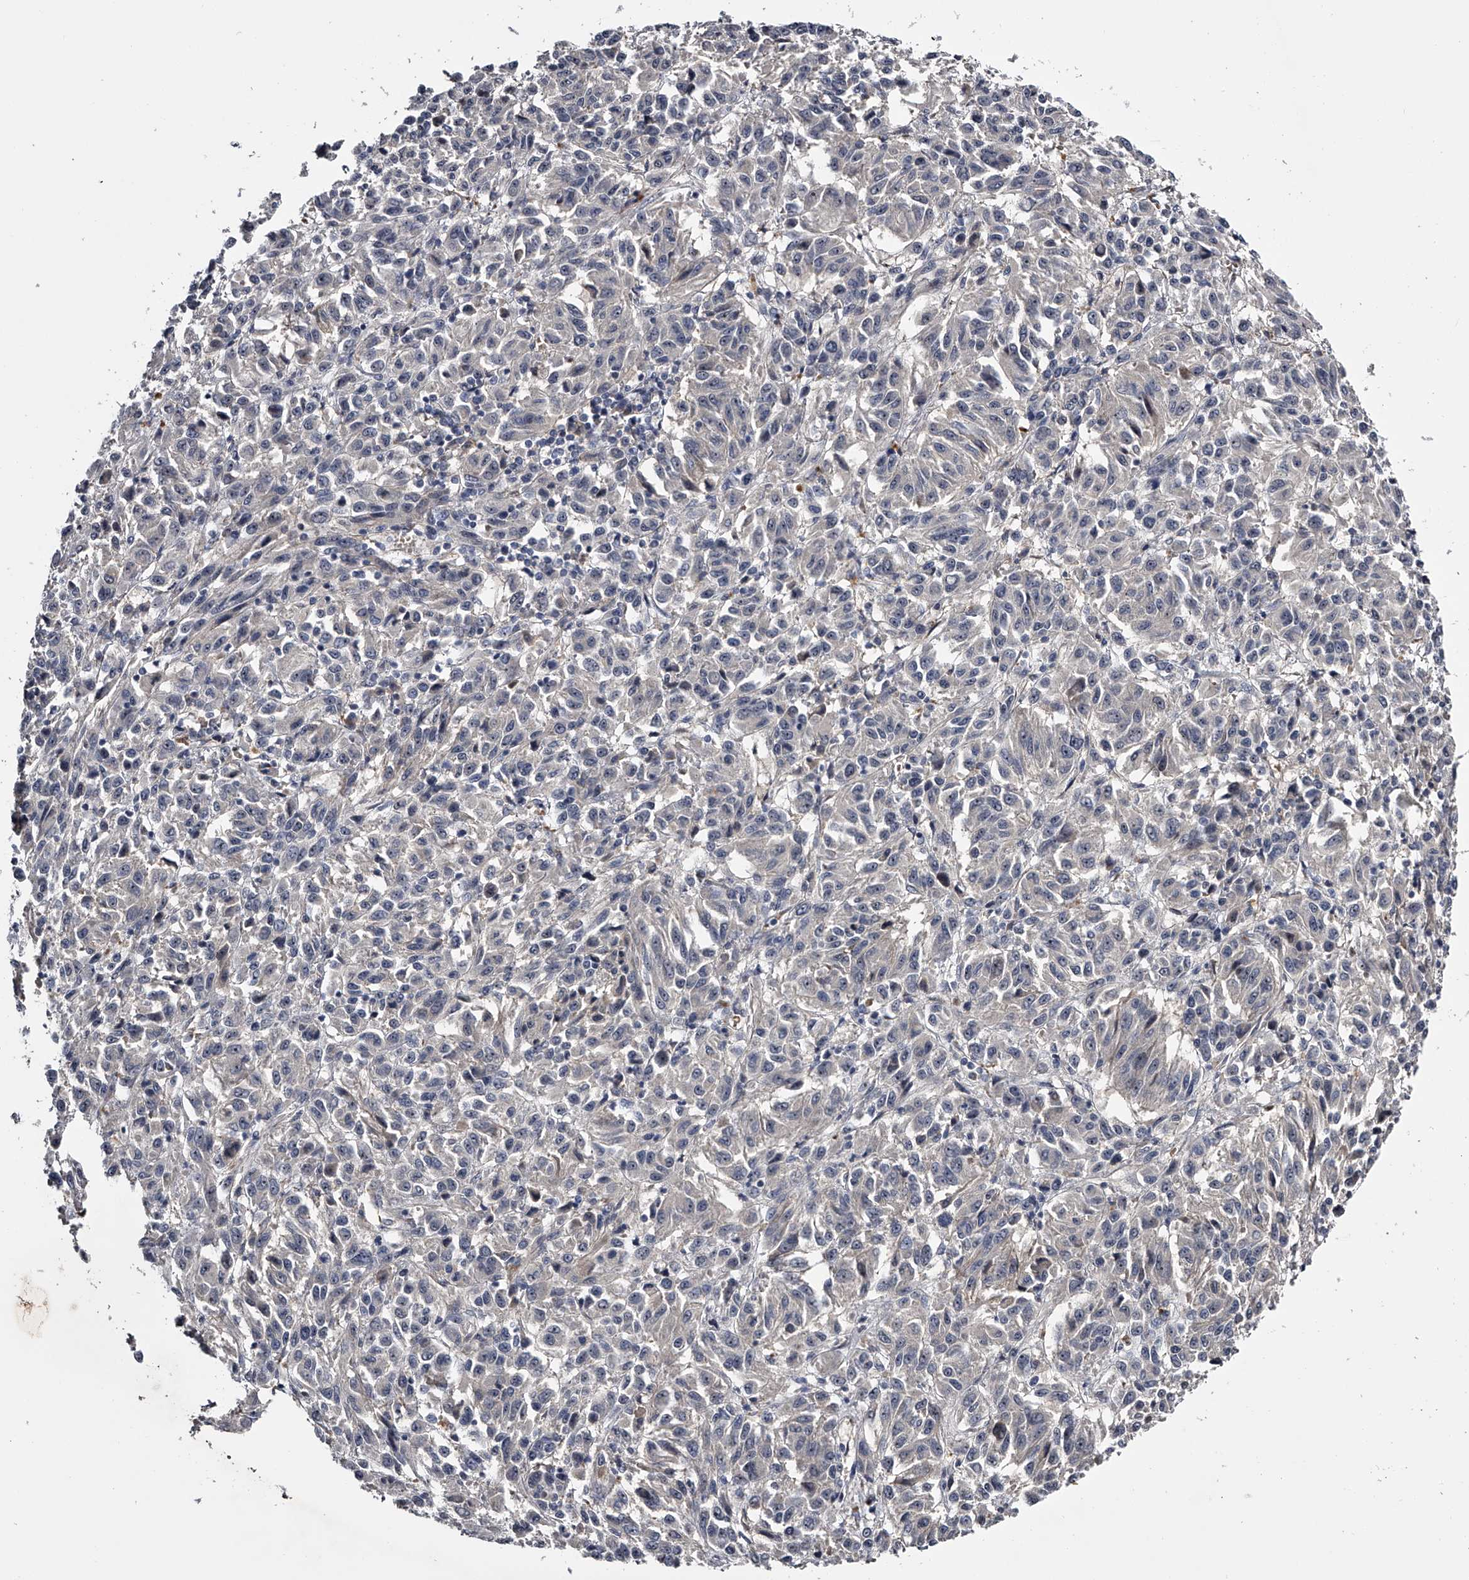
{"staining": {"intensity": "weak", "quantity": "25%-75%", "location": "nuclear"}, "tissue": "melanoma", "cell_type": "Tumor cells", "image_type": "cancer", "snomed": [{"axis": "morphology", "description": "Malignant melanoma, Metastatic site"}, {"axis": "topography", "description": "Lung"}], "caption": "Malignant melanoma (metastatic site) stained with DAB immunohistochemistry shows low levels of weak nuclear staining in approximately 25%-75% of tumor cells.", "gene": "MDN1", "patient": {"sex": "male", "age": 64}}